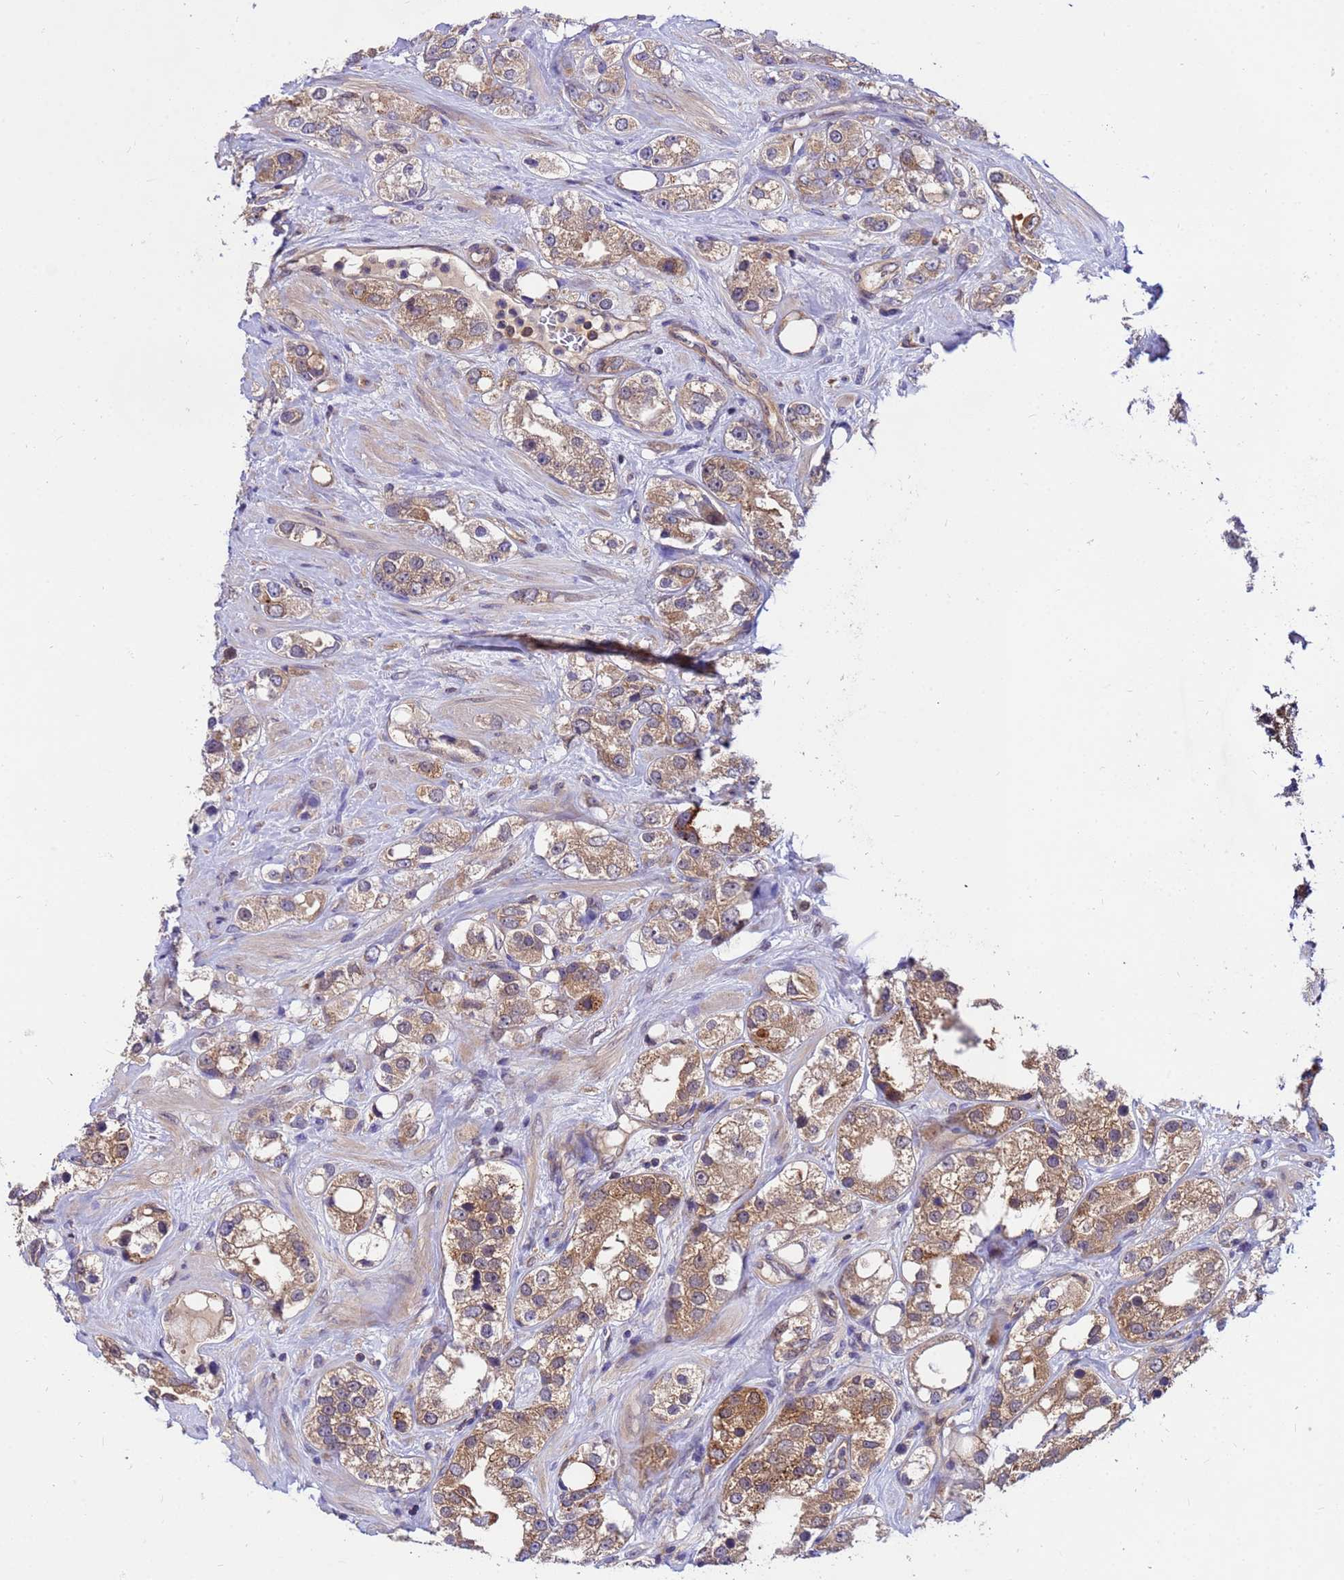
{"staining": {"intensity": "moderate", "quantity": ">75%", "location": "cytoplasmic/membranous"}, "tissue": "prostate cancer", "cell_type": "Tumor cells", "image_type": "cancer", "snomed": [{"axis": "morphology", "description": "Adenocarcinoma, NOS"}, {"axis": "topography", "description": "Prostate"}], "caption": "Immunohistochemistry (IHC) of human prostate cancer exhibits medium levels of moderate cytoplasmic/membranous staining in about >75% of tumor cells. (IHC, brightfield microscopy, high magnification).", "gene": "GET3", "patient": {"sex": "male", "age": 79}}